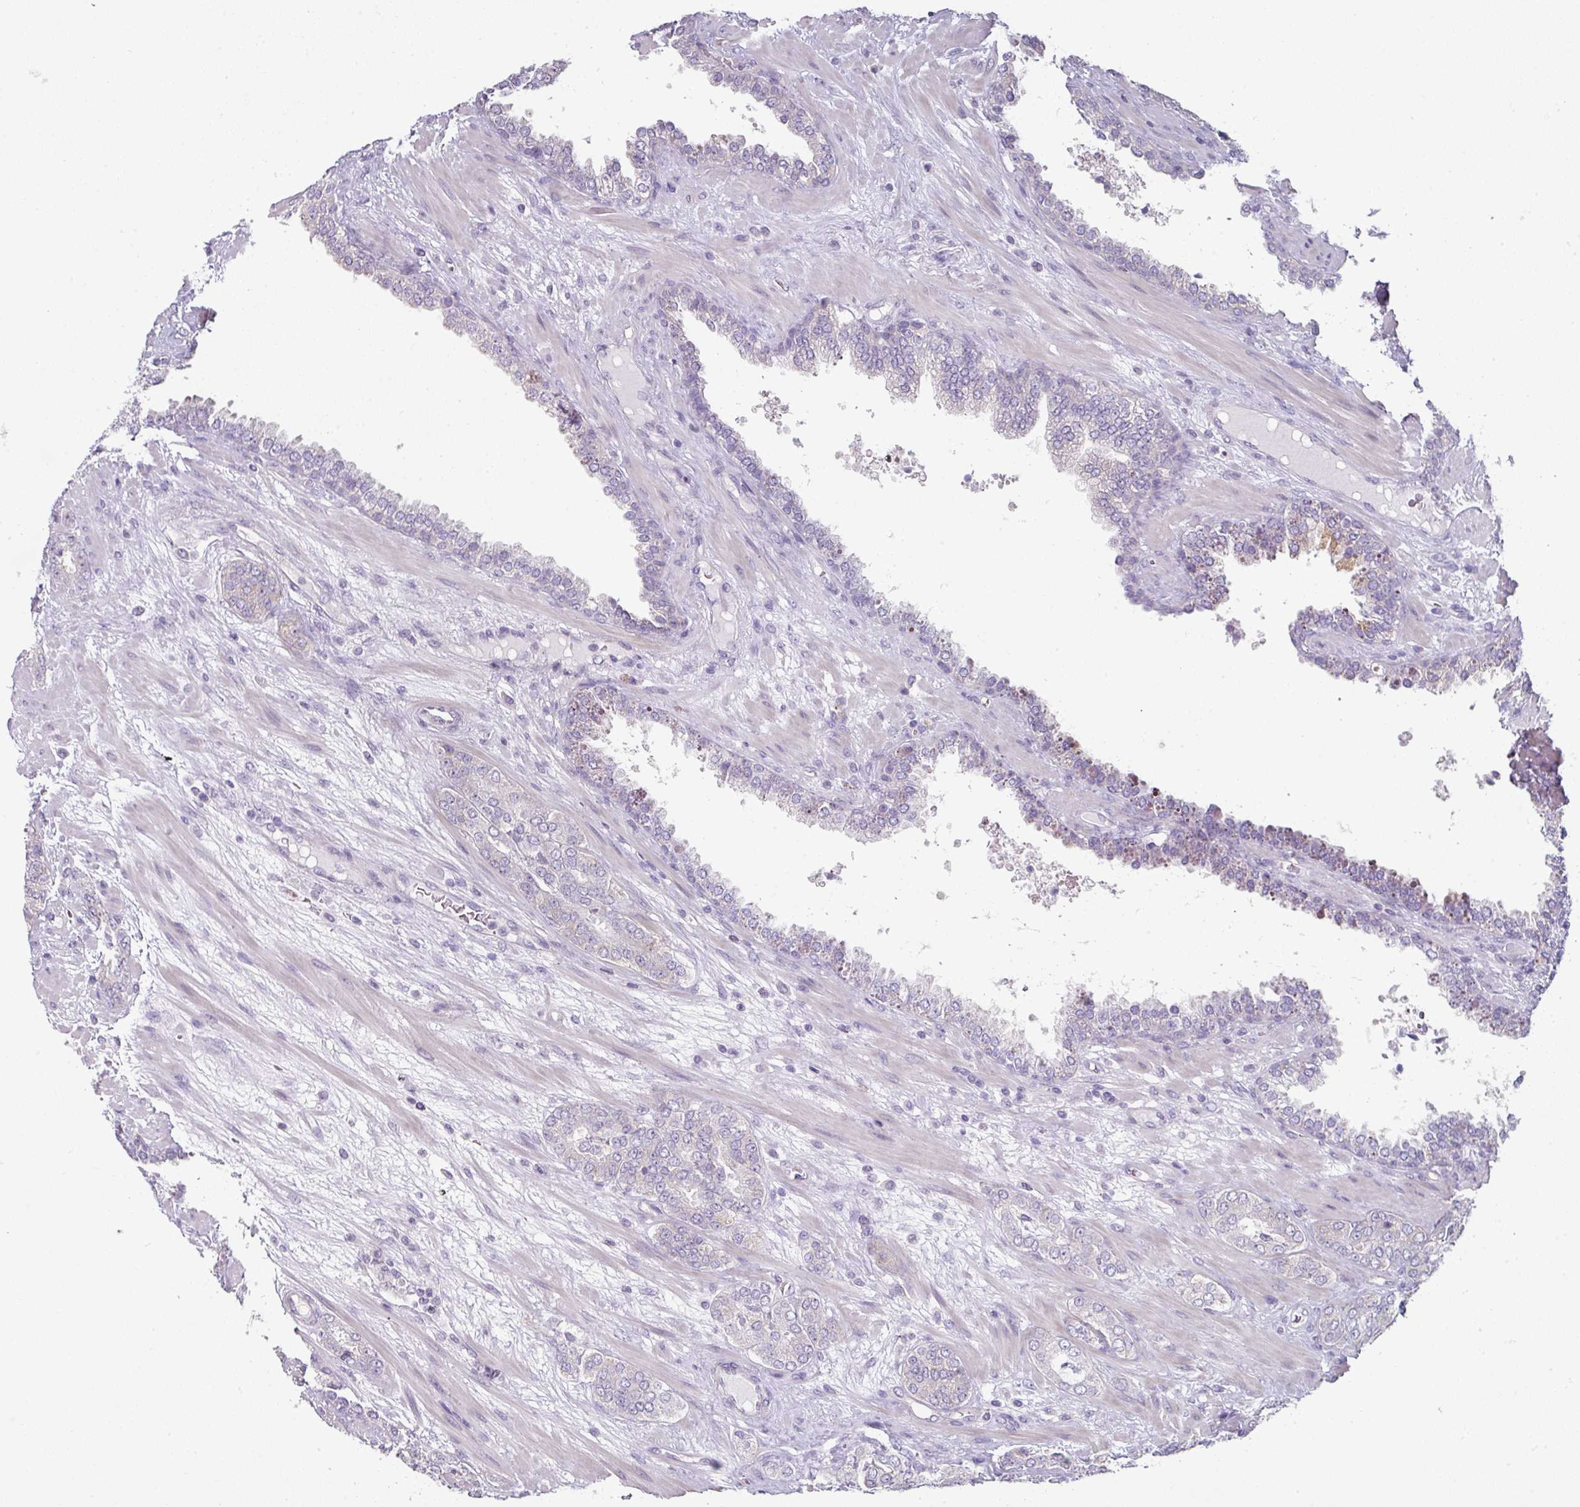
{"staining": {"intensity": "negative", "quantity": "none", "location": "none"}, "tissue": "prostate cancer", "cell_type": "Tumor cells", "image_type": "cancer", "snomed": [{"axis": "morphology", "description": "Adenocarcinoma, High grade"}, {"axis": "topography", "description": "Prostate"}], "caption": "High magnification brightfield microscopy of prostate adenocarcinoma (high-grade) stained with DAB (brown) and counterstained with hematoxylin (blue): tumor cells show no significant expression.", "gene": "C19orf33", "patient": {"sex": "male", "age": 71}}